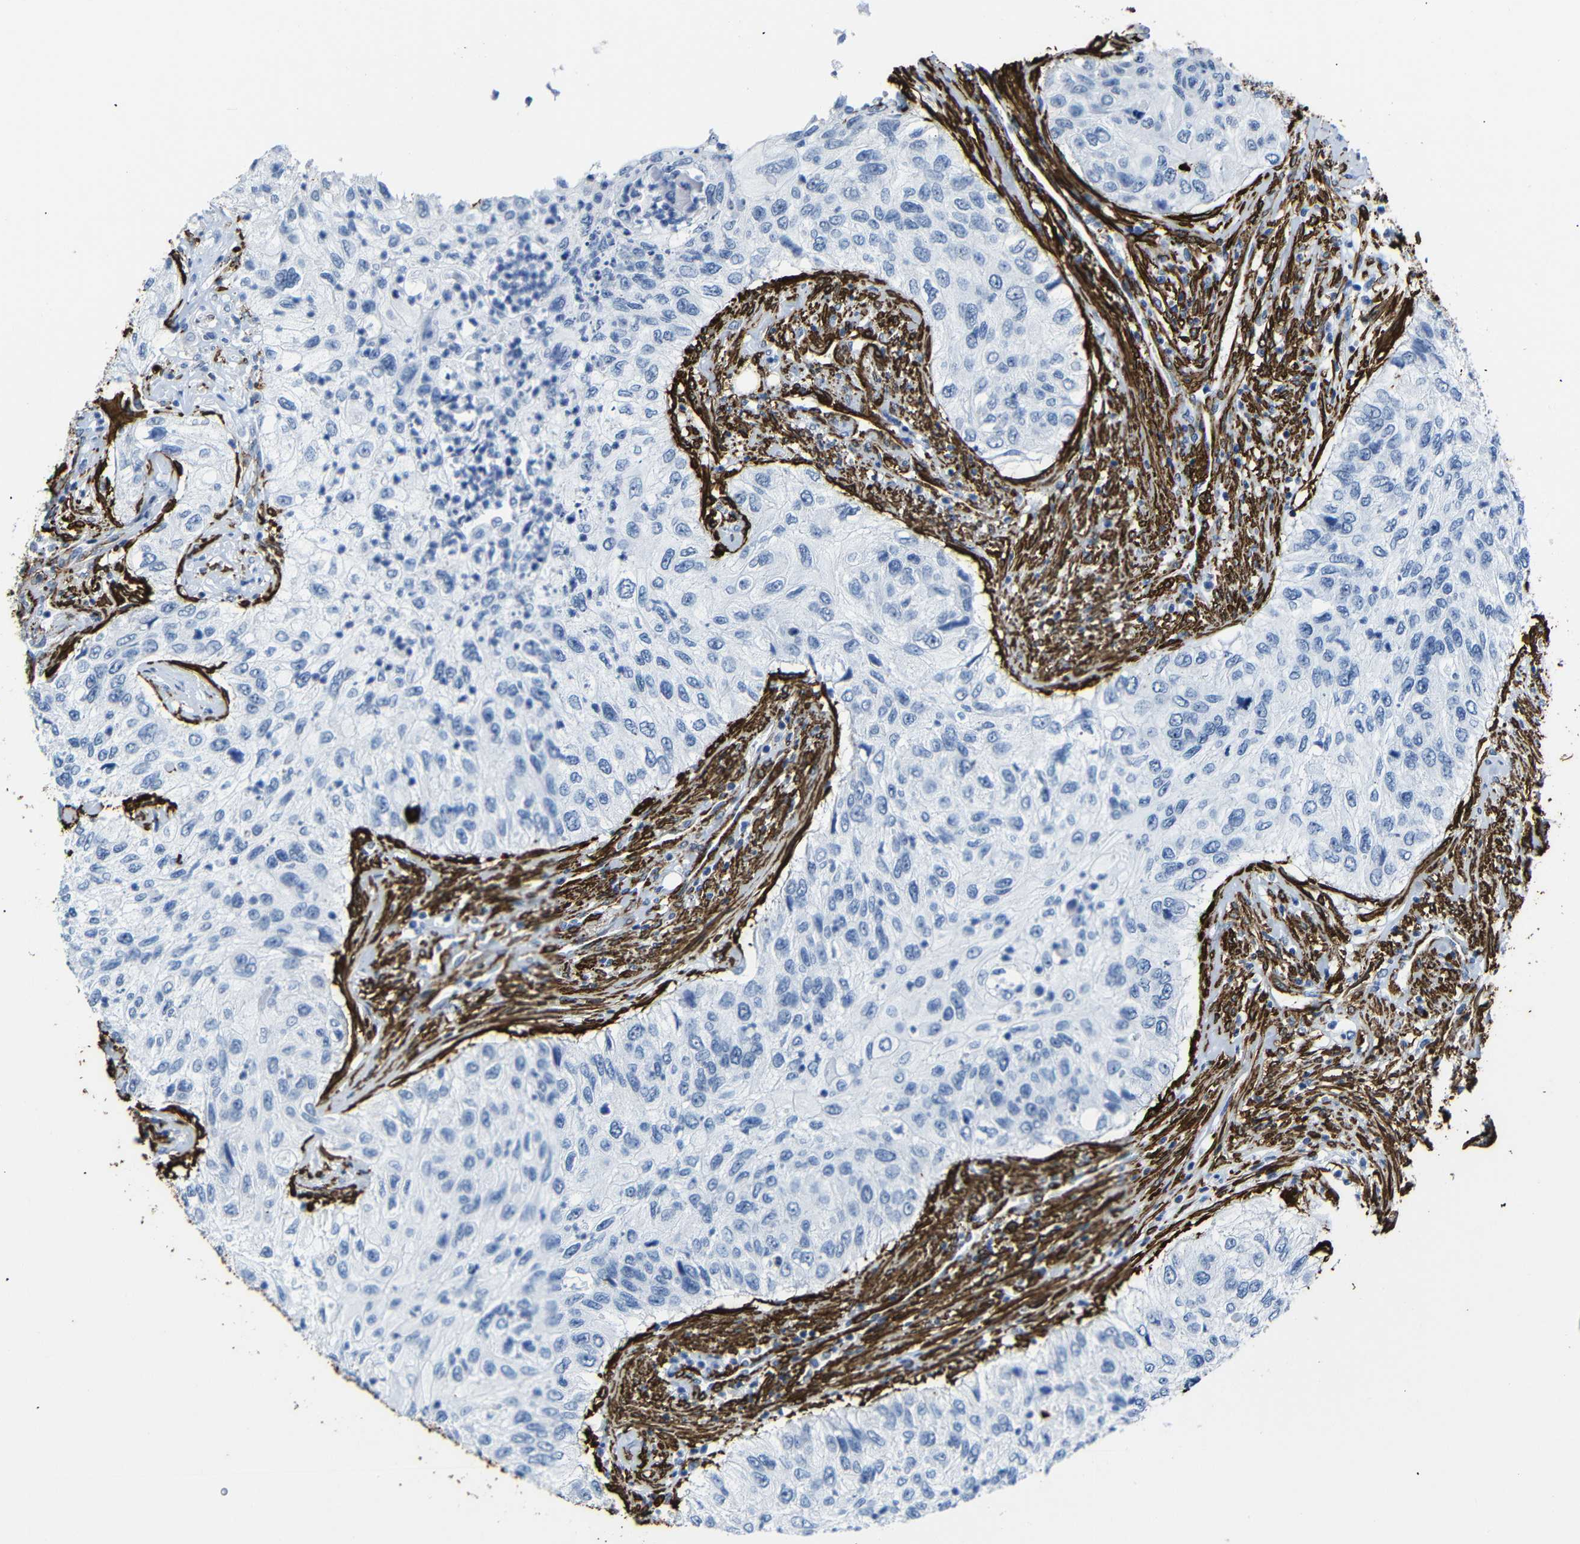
{"staining": {"intensity": "negative", "quantity": "none", "location": "none"}, "tissue": "urothelial cancer", "cell_type": "Tumor cells", "image_type": "cancer", "snomed": [{"axis": "morphology", "description": "Urothelial carcinoma, High grade"}, {"axis": "topography", "description": "Urinary bladder"}], "caption": "Histopathology image shows no protein positivity in tumor cells of high-grade urothelial carcinoma tissue. (DAB immunohistochemistry visualized using brightfield microscopy, high magnification).", "gene": "ACTA2", "patient": {"sex": "female", "age": 60}}